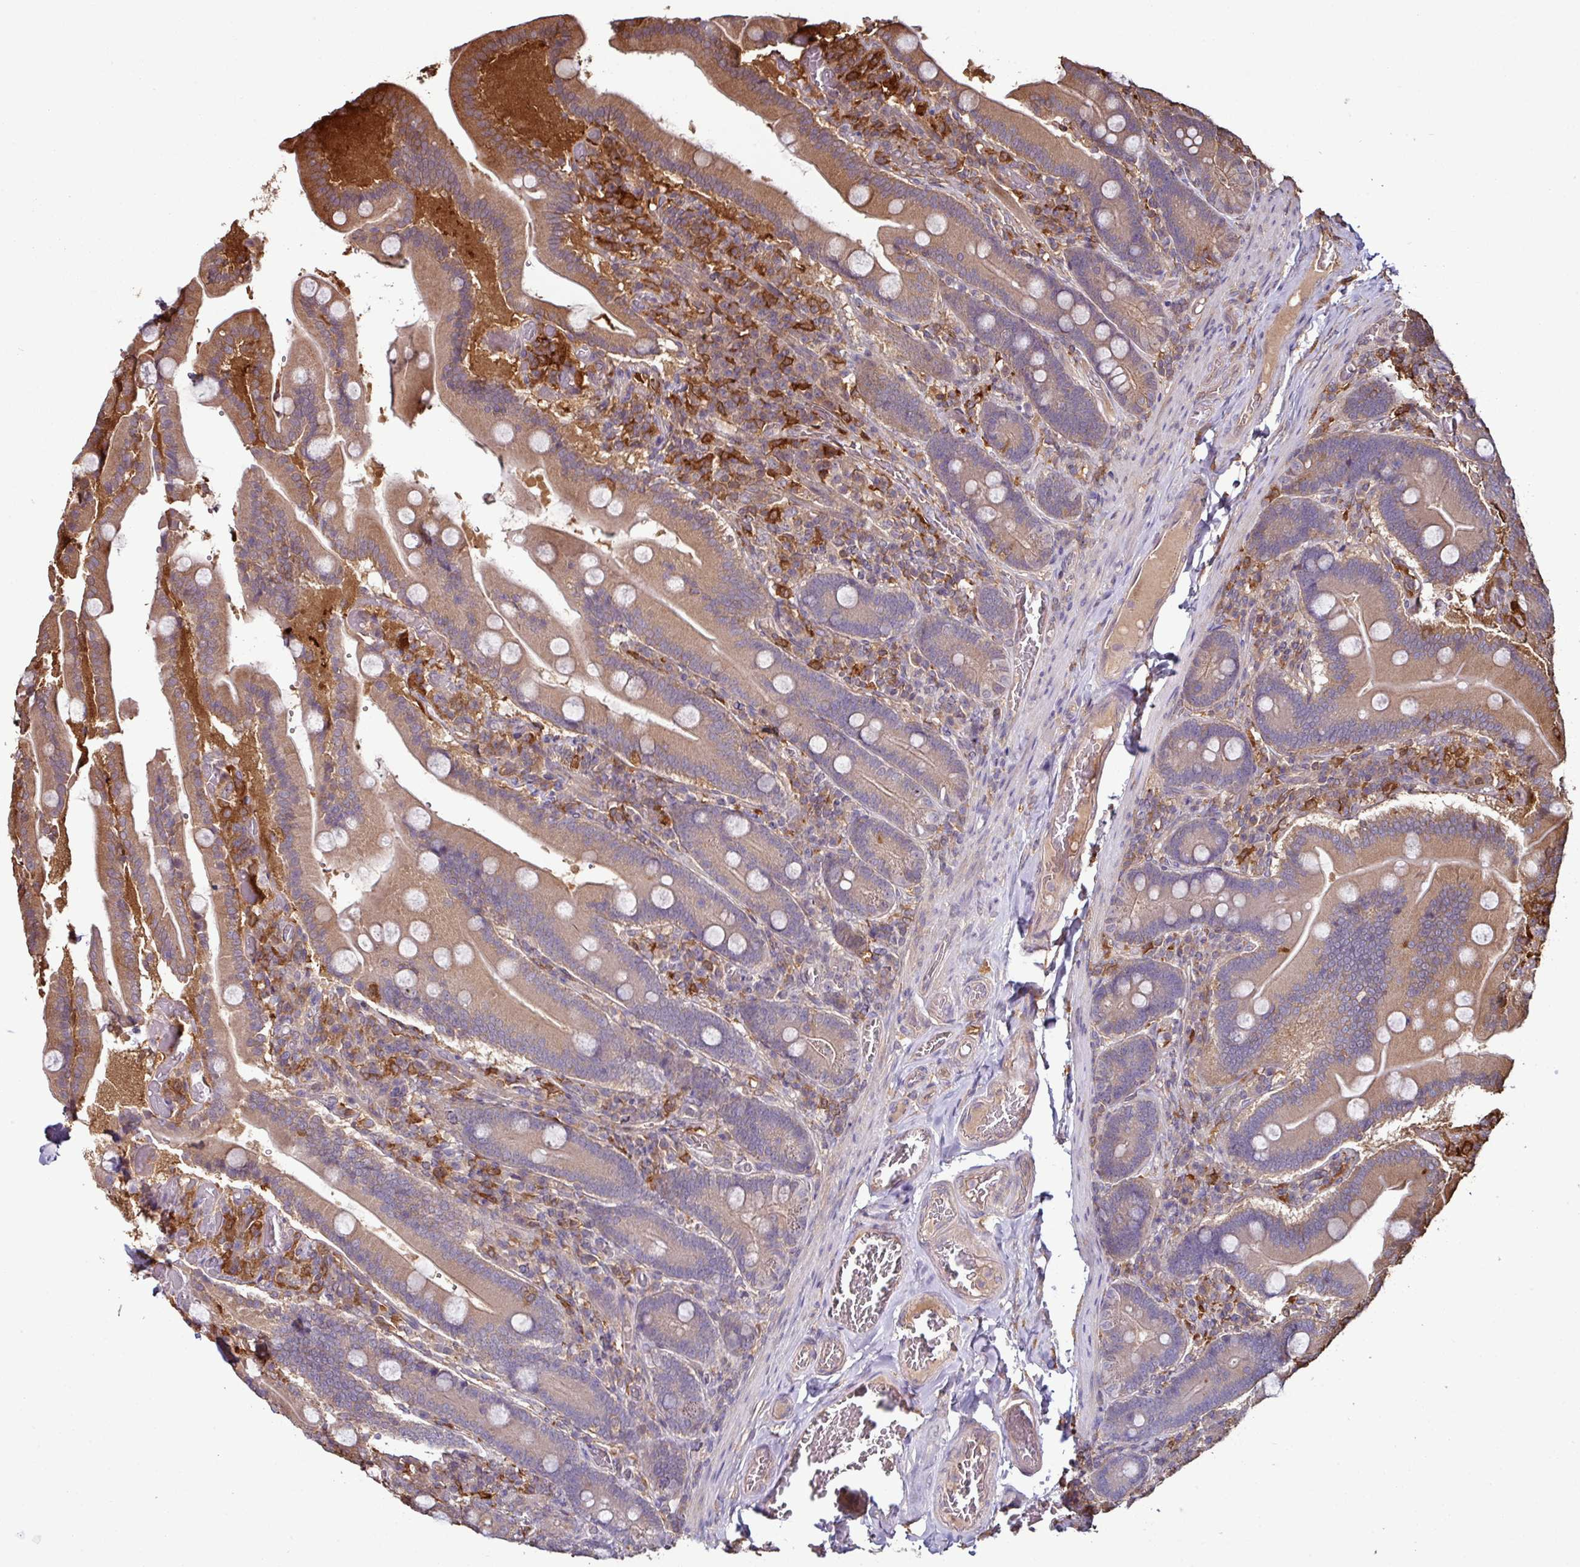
{"staining": {"intensity": "moderate", "quantity": ">75%", "location": "cytoplasmic/membranous"}, "tissue": "duodenum", "cell_type": "Glandular cells", "image_type": "normal", "snomed": [{"axis": "morphology", "description": "Normal tissue, NOS"}, {"axis": "topography", "description": "Duodenum"}], "caption": "Glandular cells exhibit moderate cytoplasmic/membranous positivity in approximately >75% of cells in benign duodenum.", "gene": "GNPDA1", "patient": {"sex": "female", "age": 62}}